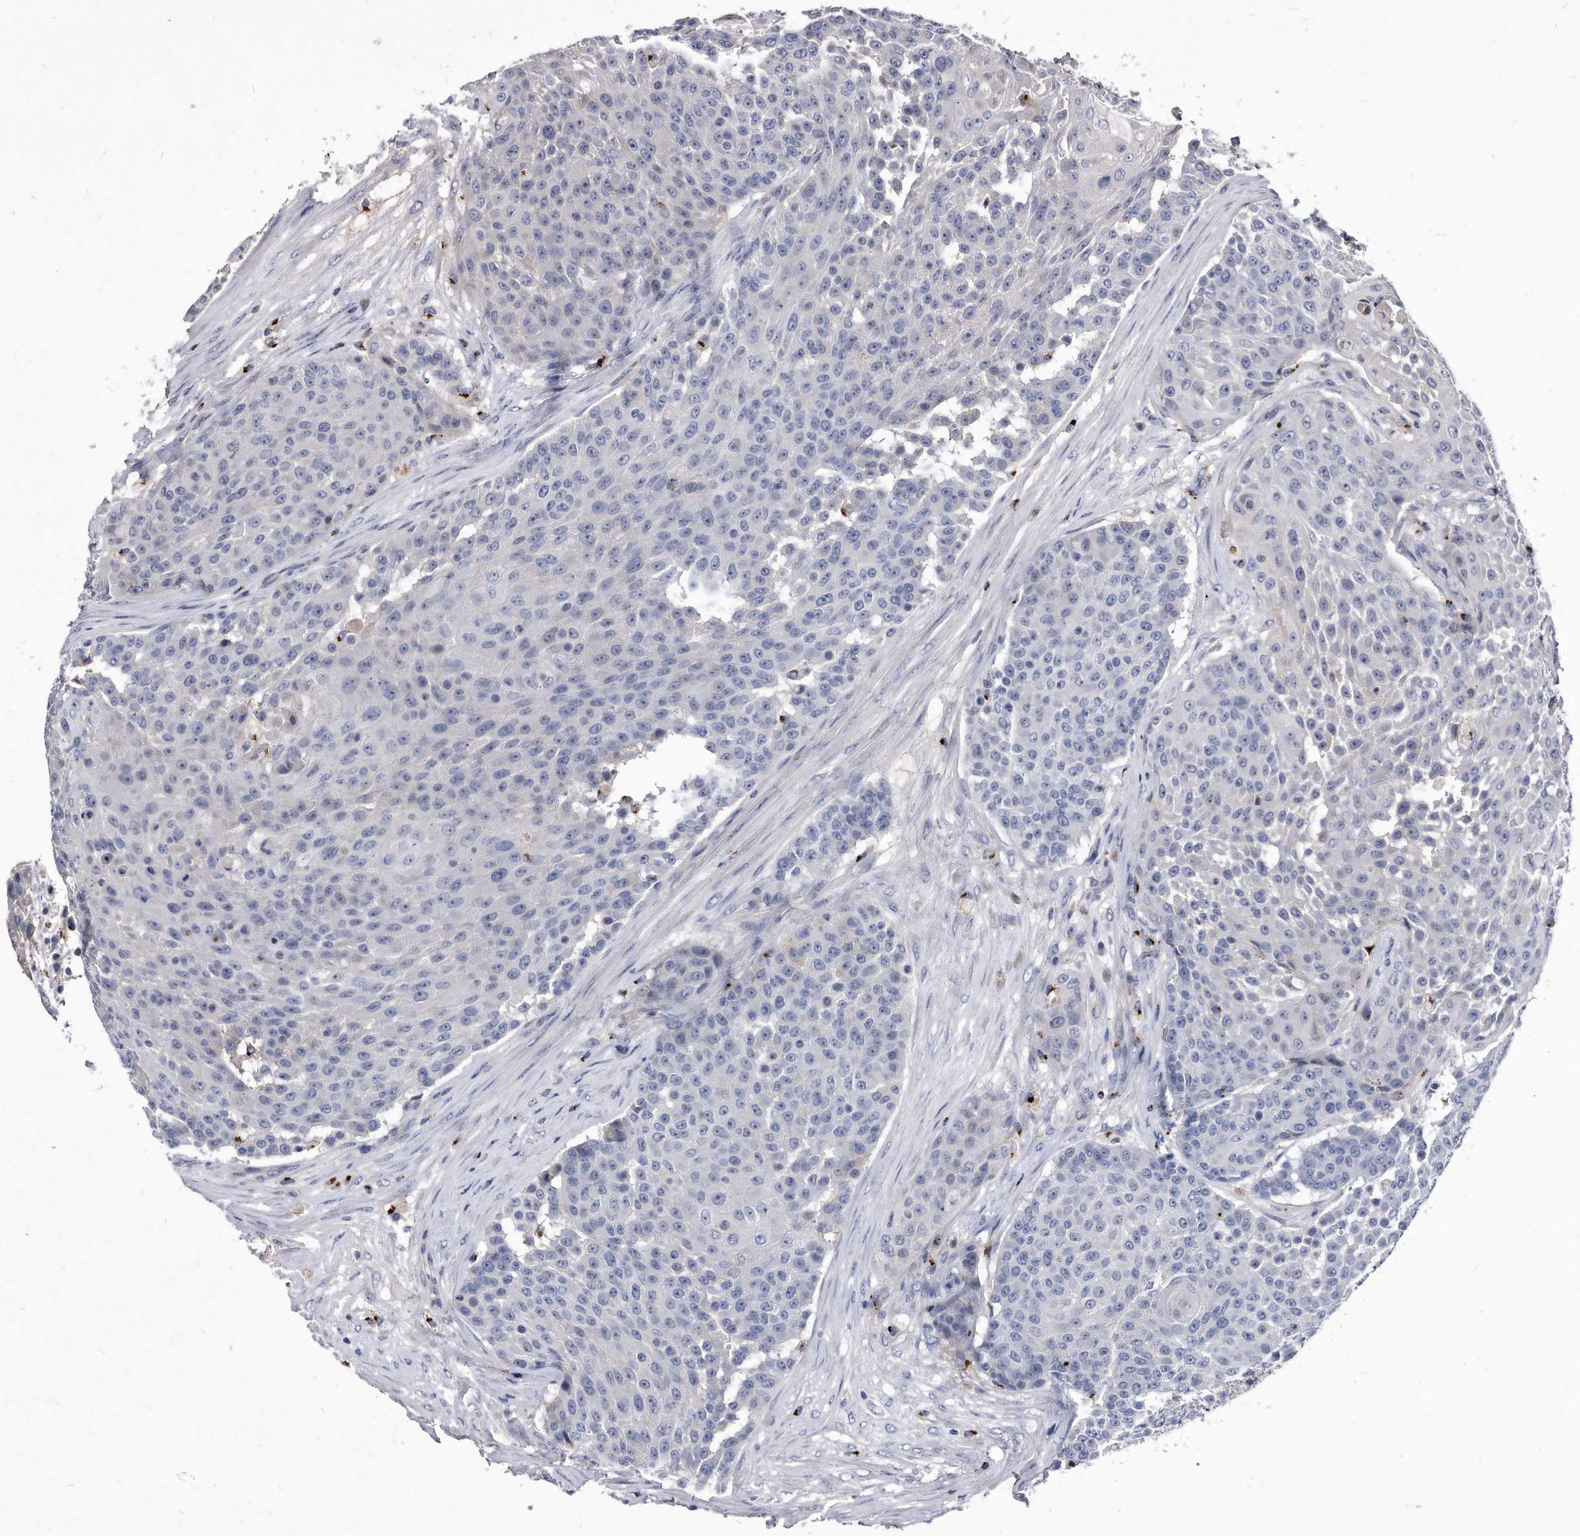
{"staining": {"intensity": "negative", "quantity": "none", "location": "none"}, "tissue": "urothelial cancer", "cell_type": "Tumor cells", "image_type": "cancer", "snomed": [{"axis": "morphology", "description": "Urothelial carcinoma, High grade"}, {"axis": "topography", "description": "Urinary bladder"}], "caption": "This is an immunohistochemistry (IHC) histopathology image of urothelial cancer. There is no staining in tumor cells.", "gene": "MGAT4A", "patient": {"sex": "female", "age": 63}}